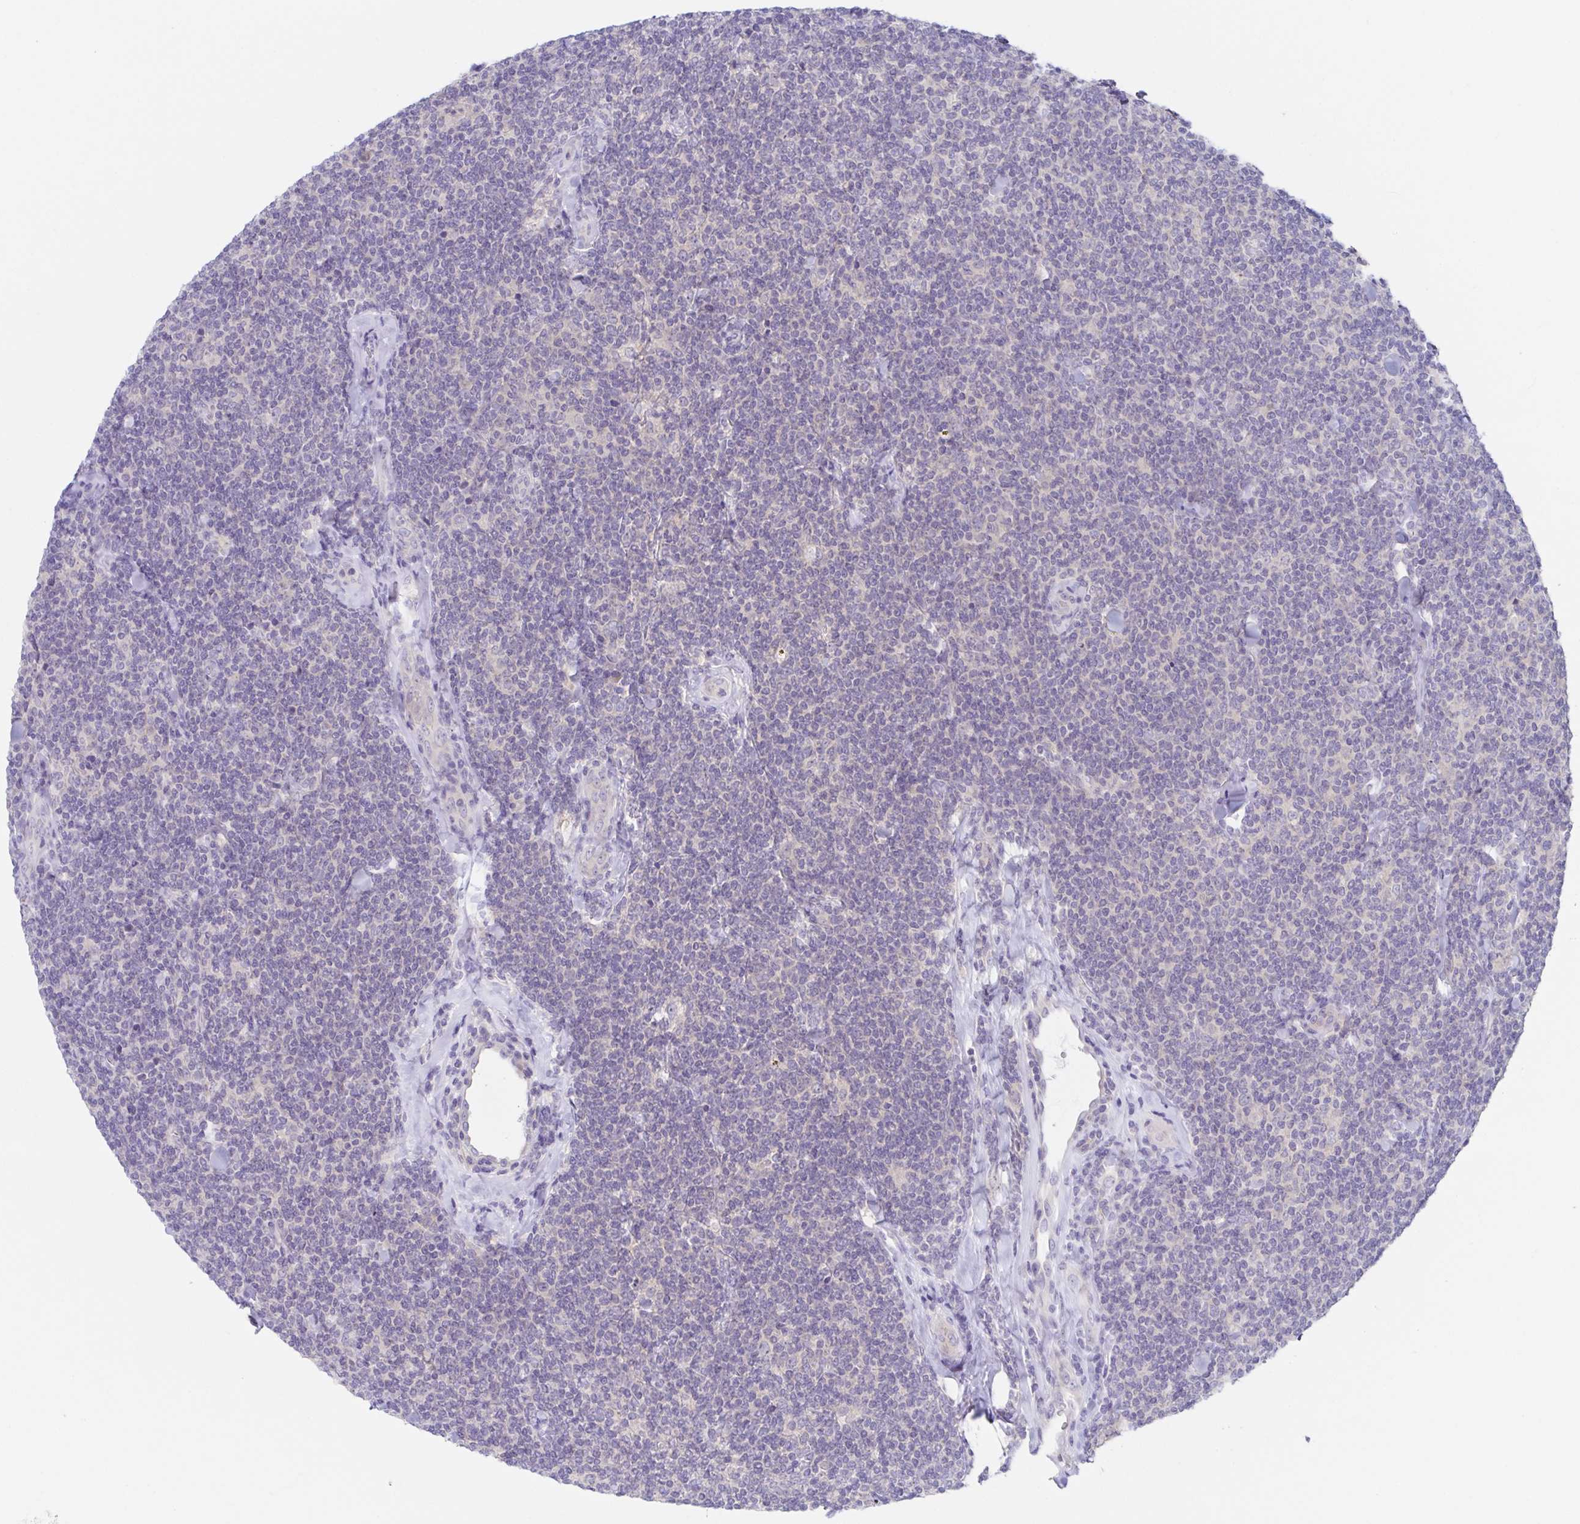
{"staining": {"intensity": "negative", "quantity": "none", "location": "none"}, "tissue": "lymphoma", "cell_type": "Tumor cells", "image_type": "cancer", "snomed": [{"axis": "morphology", "description": "Malignant lymphoma, non-Hodgkin's type, Low grade"}, {"axis": "topography", "description": "Lymph node"}], "caption": "Malignant lymphoma, non-Hodgkin's type (low-grade) stained for a protein using immunohistochemistry (IHC) displays no positivity tumor cells.", "gene": "HTR2A", "patient": {"sex": "female", "age": 56}}